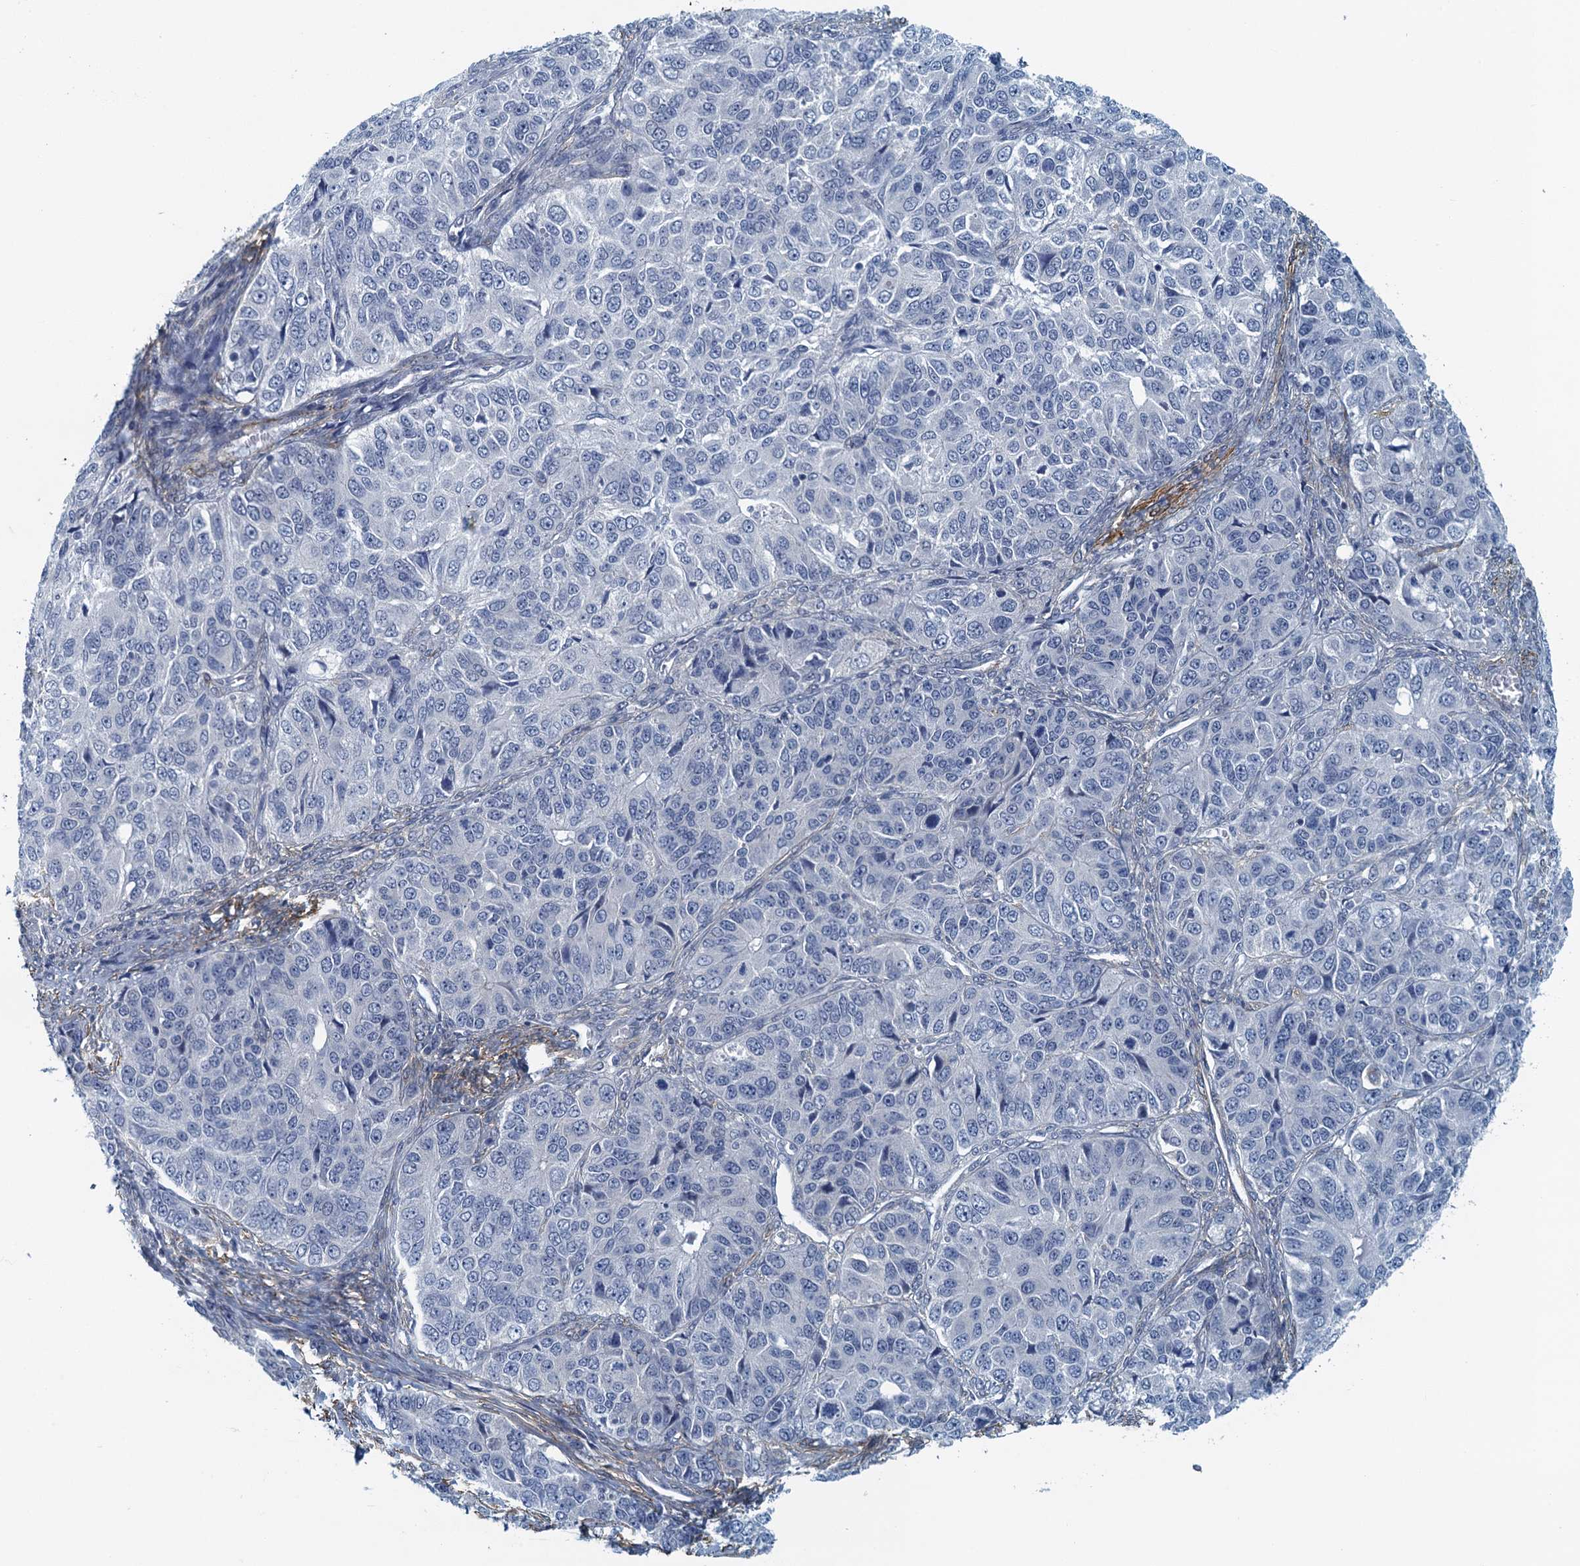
{"staining": {"intensity": "negative", "quantity": "none", "location": "none"}, "tissue": "ovarian cancer", "cell_type": "Tumor cells", "image_type": "cancer", "snomed": [{"axis": "morphology", "description": "Carcinoma, endometroid"}, {"axis": "topography", "description": "Ovary"}], "caption": "IHC of human ovarian cancer (endometroid carcinoma) shows no staining in tumor cells.", "gene": "ALG2", "patient": {"sex": "female", "age": 51}}